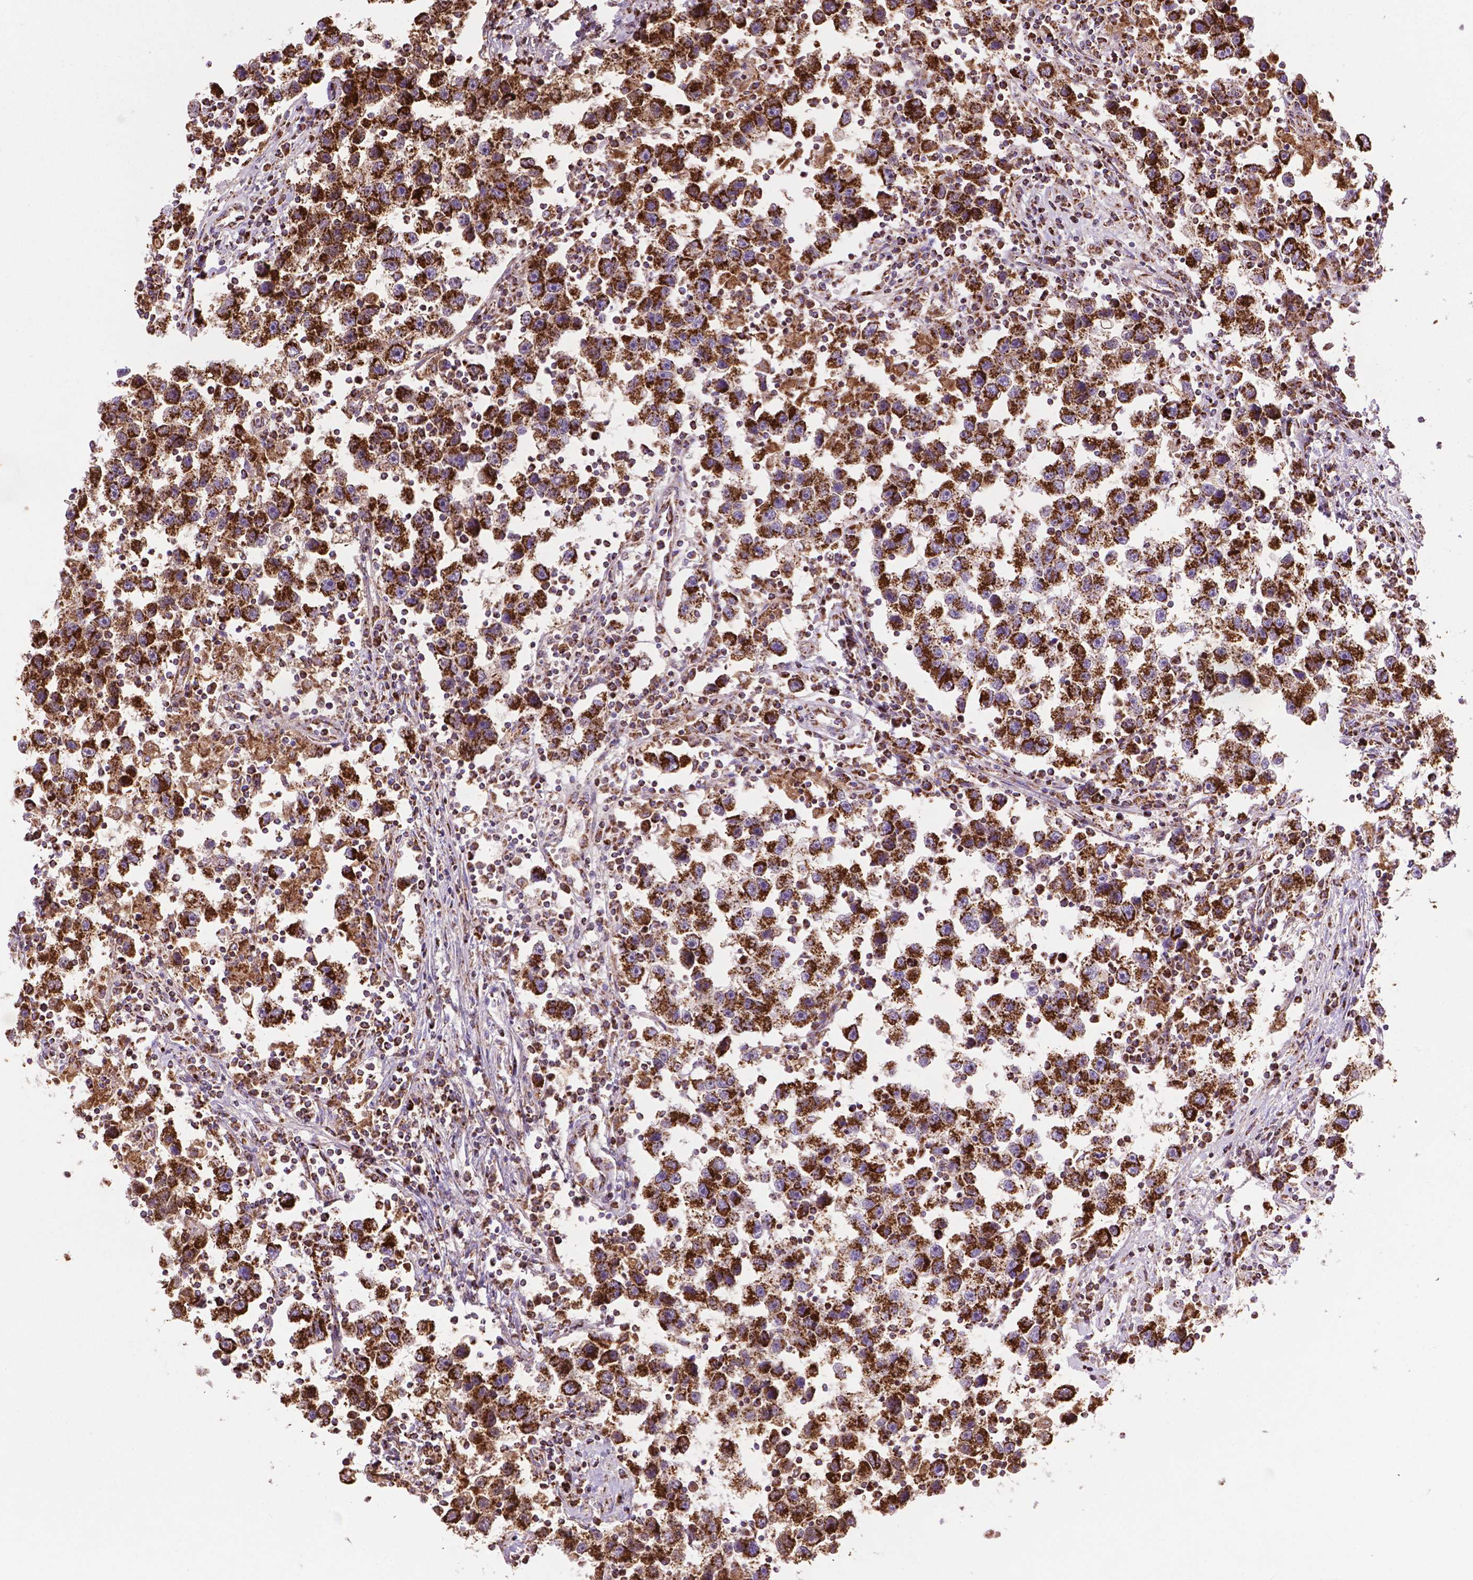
{"staining": {"intensity": "strong", "quantity": ">75%", "location": "cytoplasmic/membranous"}, "tissue": "testis cancer", "cell_type": "Tumor cells", "image_type": "cancer", "snomed": [{"axis": "morphology", "description": "Seminoma, NOS"}, {"axis": "topography", "description": "Testis"}], "caption": "A high-resolution image shows IHC staining of testis seminoma, which reveals strong cytoplasmic/membranous positivity in approximately >75% of tumor cells.", "gene": "HSPD1", "patient": {"sex": "male", "age": 30}}